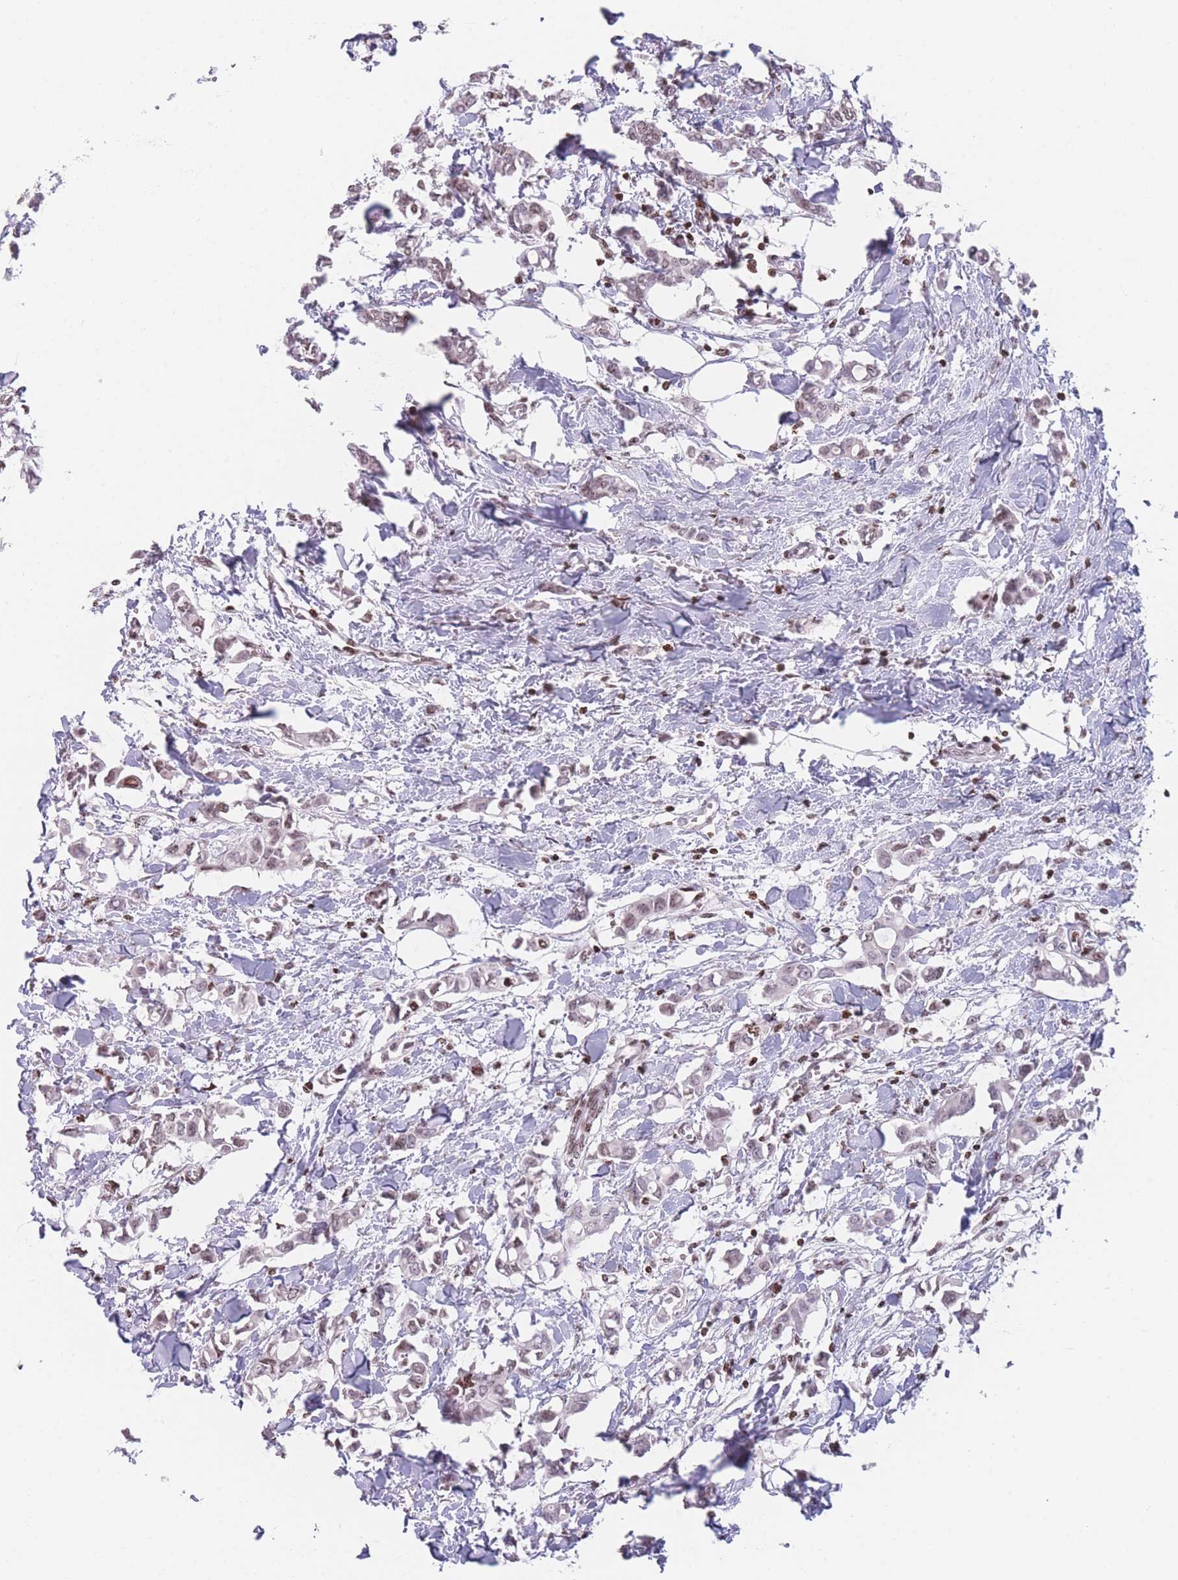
{"staining": {"intensity": "moderate", "quantity": "25%-75%", "location": "nuclear"}, "tissue": "breast cancer", "cell_type": "Tumor cells", "image_type": "cancer", "snomed": [{"axis": "morphology", "description": "Duct carcinoma"}, {"axis": "topography", "description": "Breast"}], "caption": "Breast cancer stained with immunohistochemistry (IHC) exhibits moderate nuclear expression in about 25%-75% of tumor cells.", "gene": "AK9", "patient": {"sex": "female", "age": 41}}